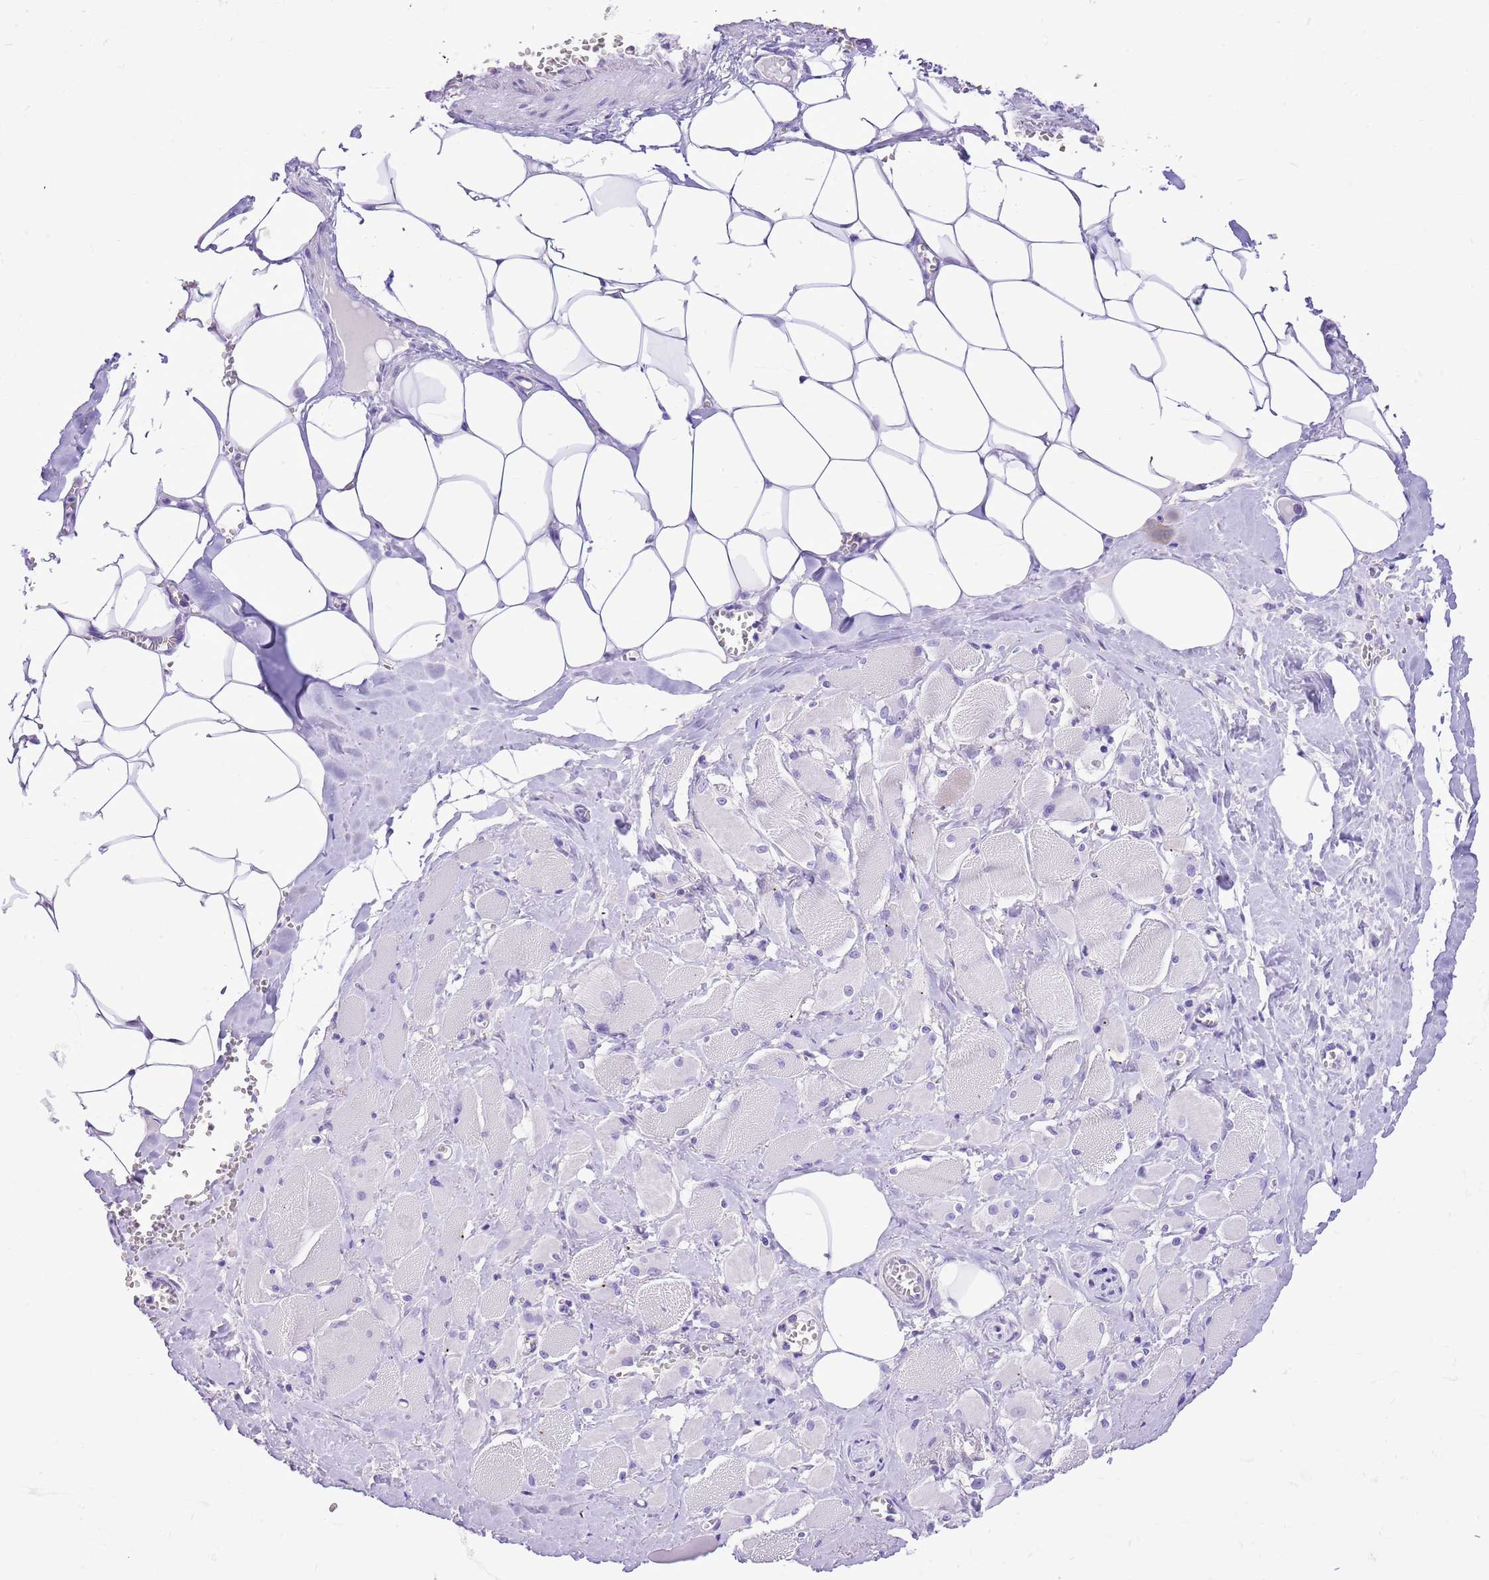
{"staining": {"intensity": "negative", "quantity": "none", "location": "none"}, "tissue": "skeletal muscle", "cell_type": "Myocytes", "image_type": "normal", "snomed": [{"axis": "morphology", "description": "Normal tissue, NOS"}, {"axis": "morphology", "description": "Basal cell carcinoma"}, {"axis": "topography", "description": "Skeletal muscle"}], "caption": "Skeletal muscle stained for a protein using immunohistochemistry (IHC) shows no expression myocytes.", "gene": "R3HDM4", "patient": {"sex": "female", "age": 64}}